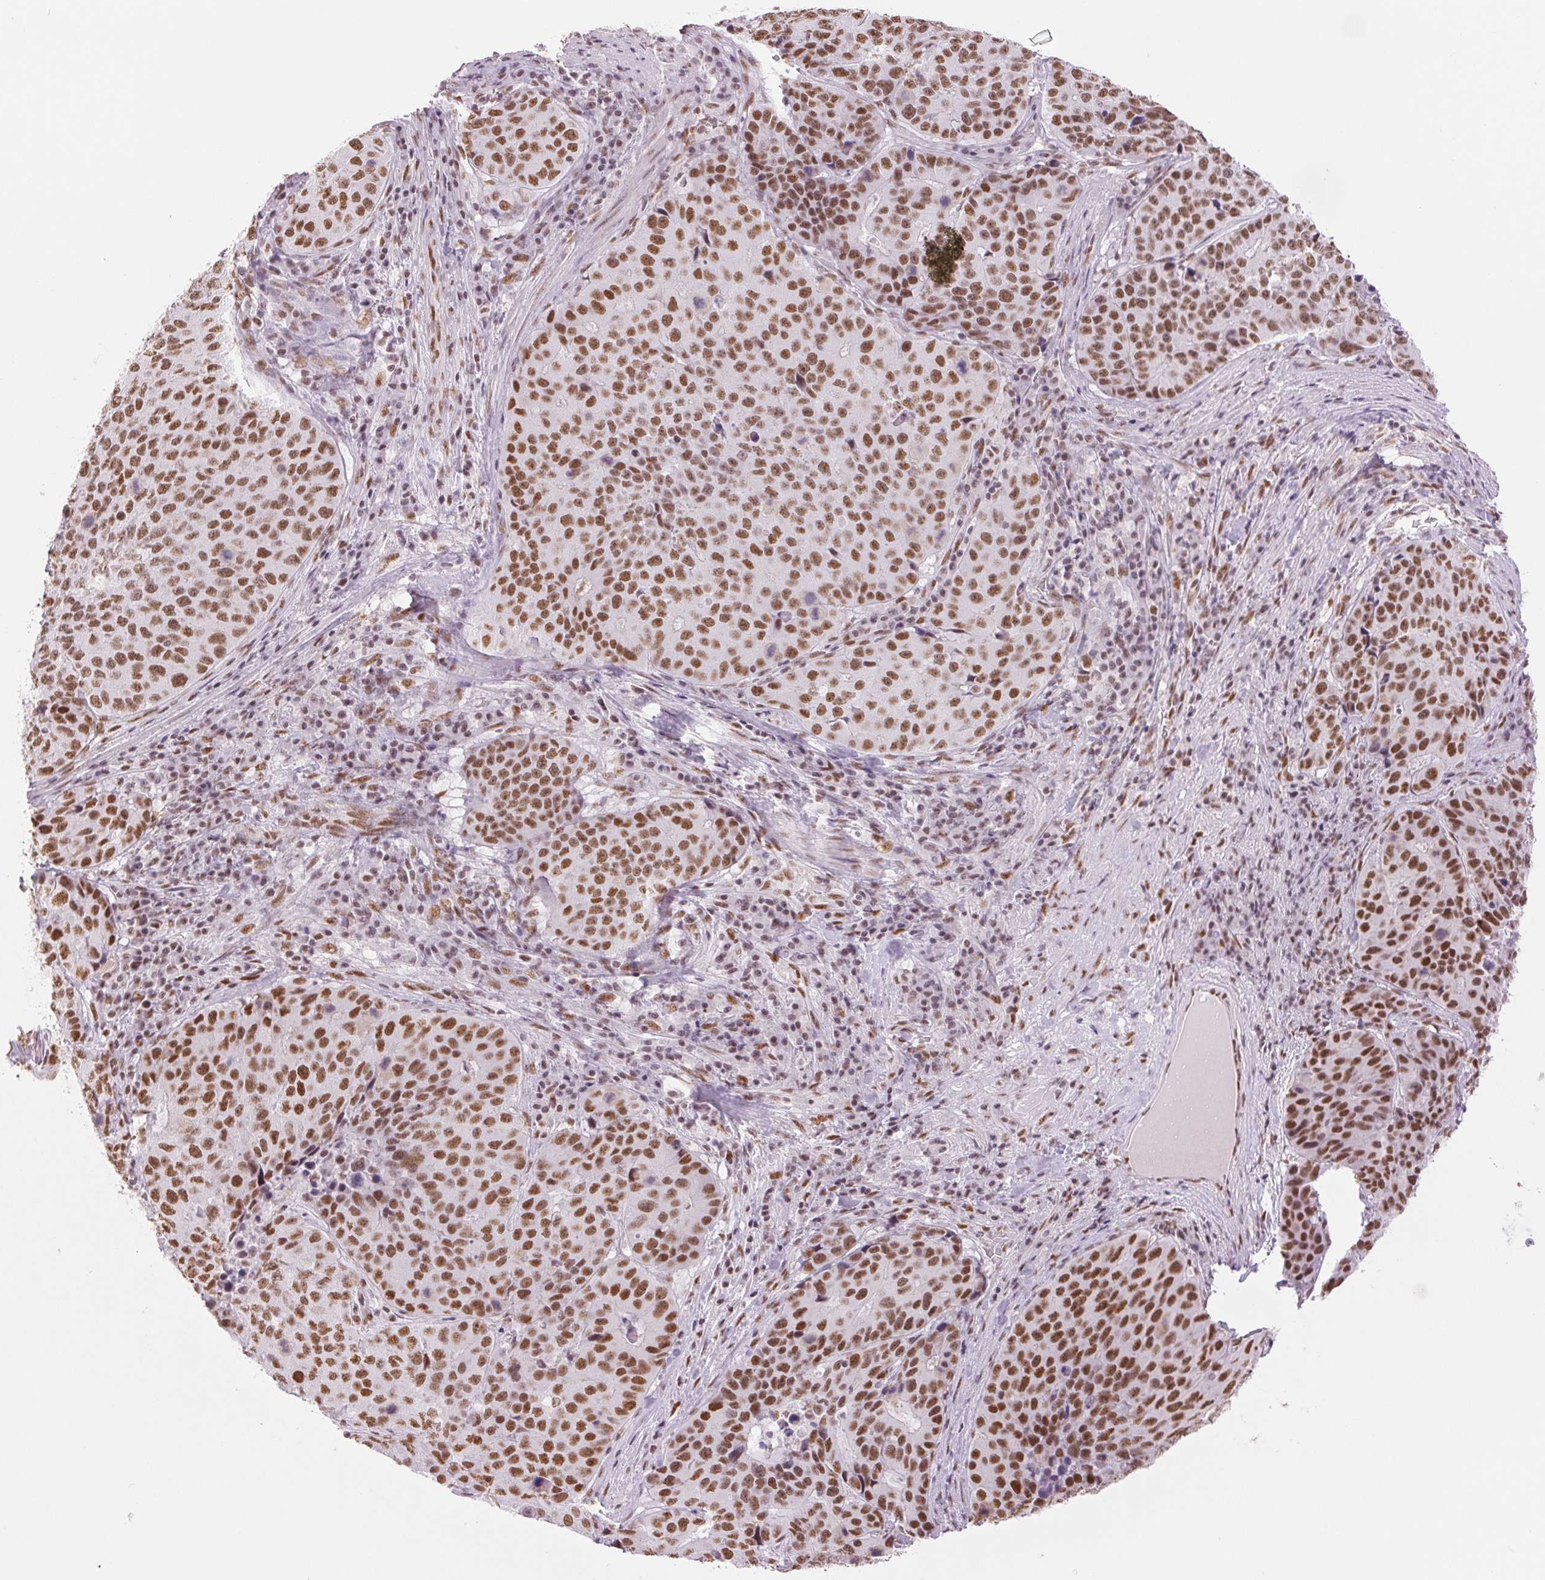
{"staining": {"intensity": "moderate", "quantity": ">75%", "location": "nuclear"}, "tissue": "stomach cancer", "cell_type": "Tumor cells", "image_type": "cancer", "snomed": [{"axis": "morphology", "description": "Adenocarcinoma, NOS"}, {"axis": "topography", "description": "Stomach"}], "caption": "A medium amount of moderate nuclear staining is identified in about >75% of tumor cells in stomach cancer (adenocarcinoma) tissue.", "gene": "ZFR2", "patient": {"sex": "male", "age": 71}}